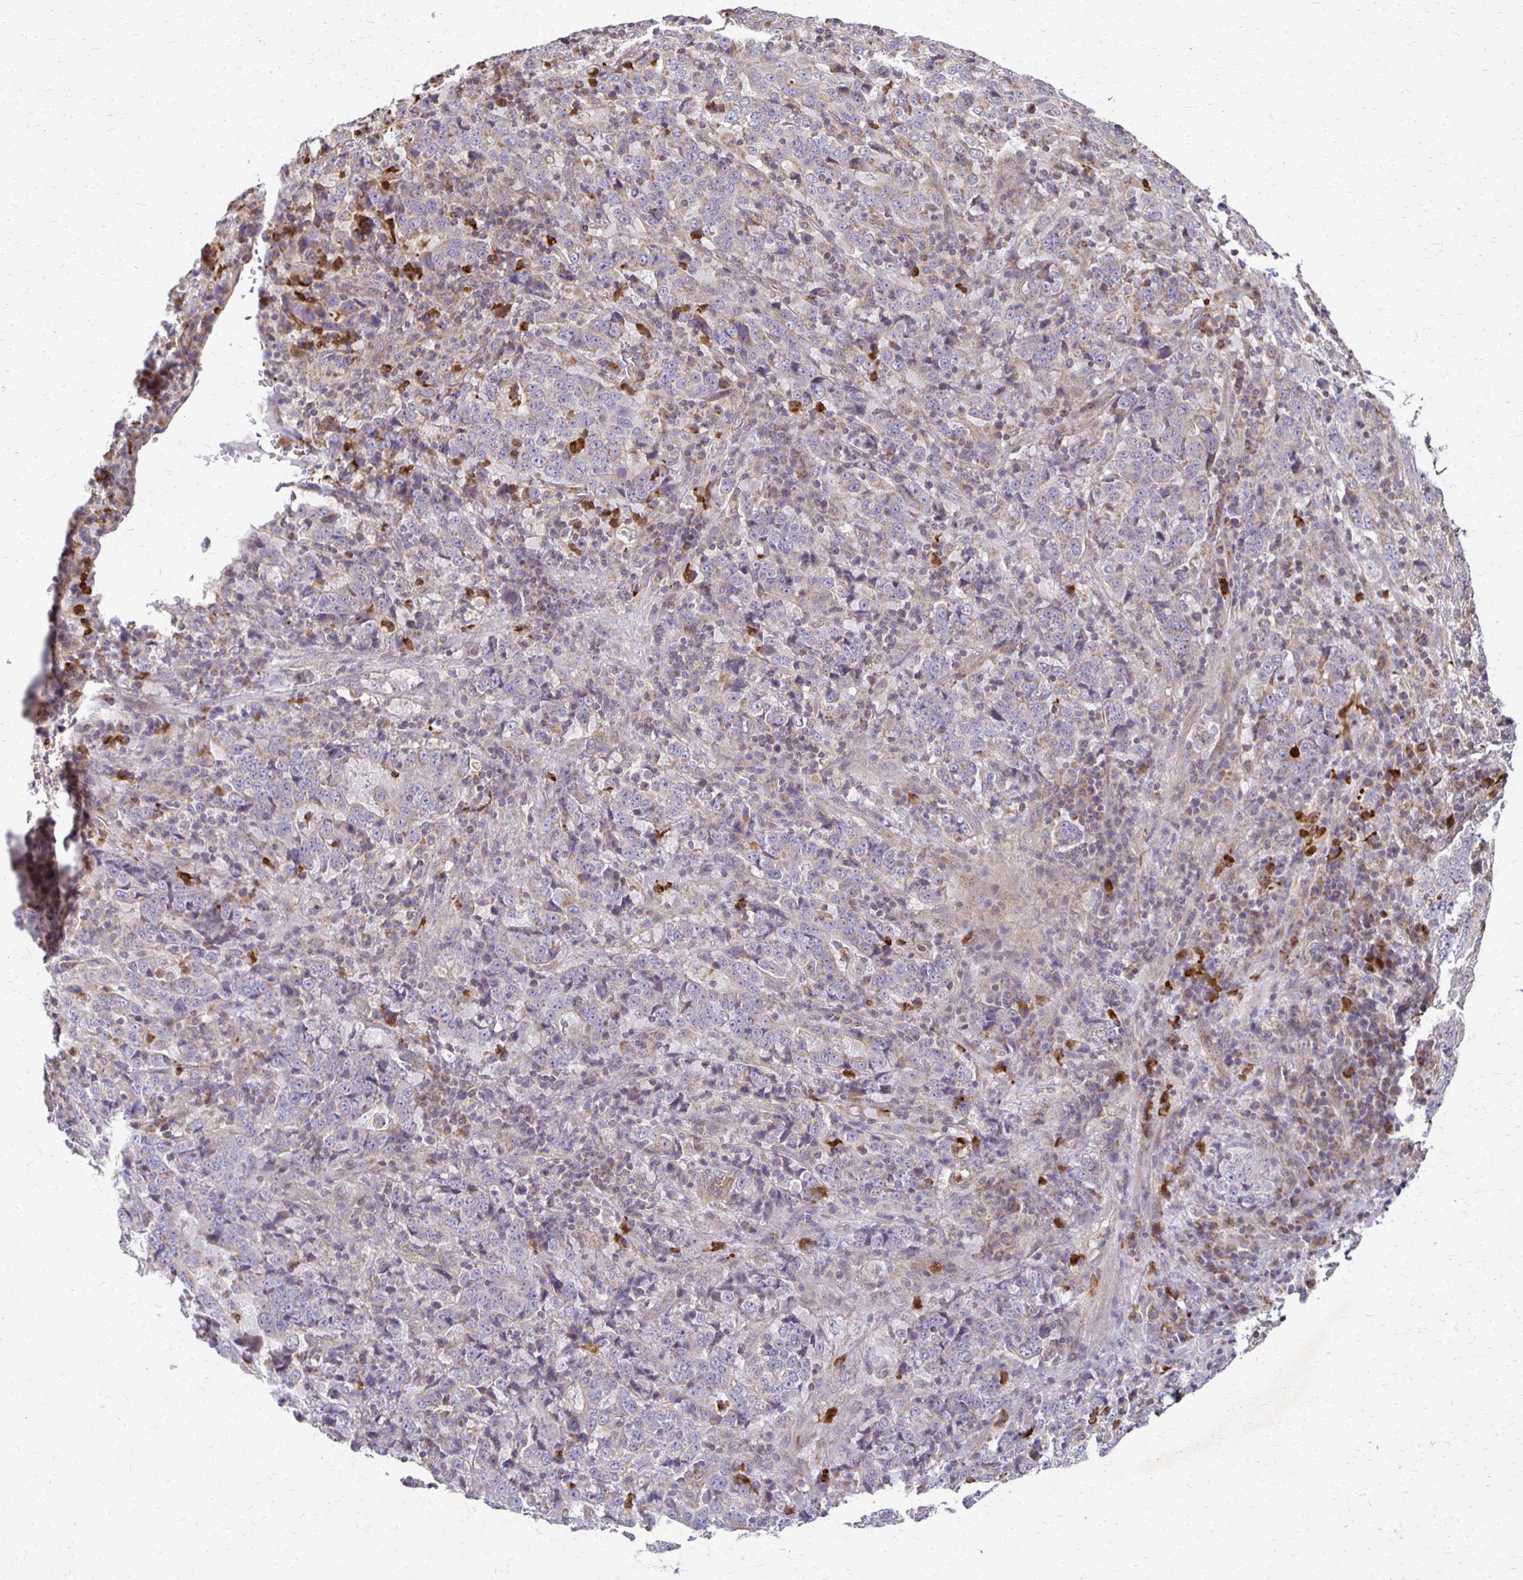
{"staining": {"intensity": "negative", "quantity": "none", "location": "none"}, "tissue": "stomach cancer", "cell_type": "Tumor cells", "image_type": "cancer", "snomed": [{"axis": "morphology", "description": "Normal tissue, NOS"}, {"axis": "morphology", "description": "Adenocarcinoma, NOS"}, {"axis": "topography", "description": "Stomach, upper"}, {"axis": "topography", "description": "Stomach"}], "caption": "DAB (3,3'-diaminobenzidine) immunohistochemical staining of stomach cancer reveals no significant expression in tumor cells.", "gene": "EIF4EBP2", "patient": {"sex": "male", "age": 59}}